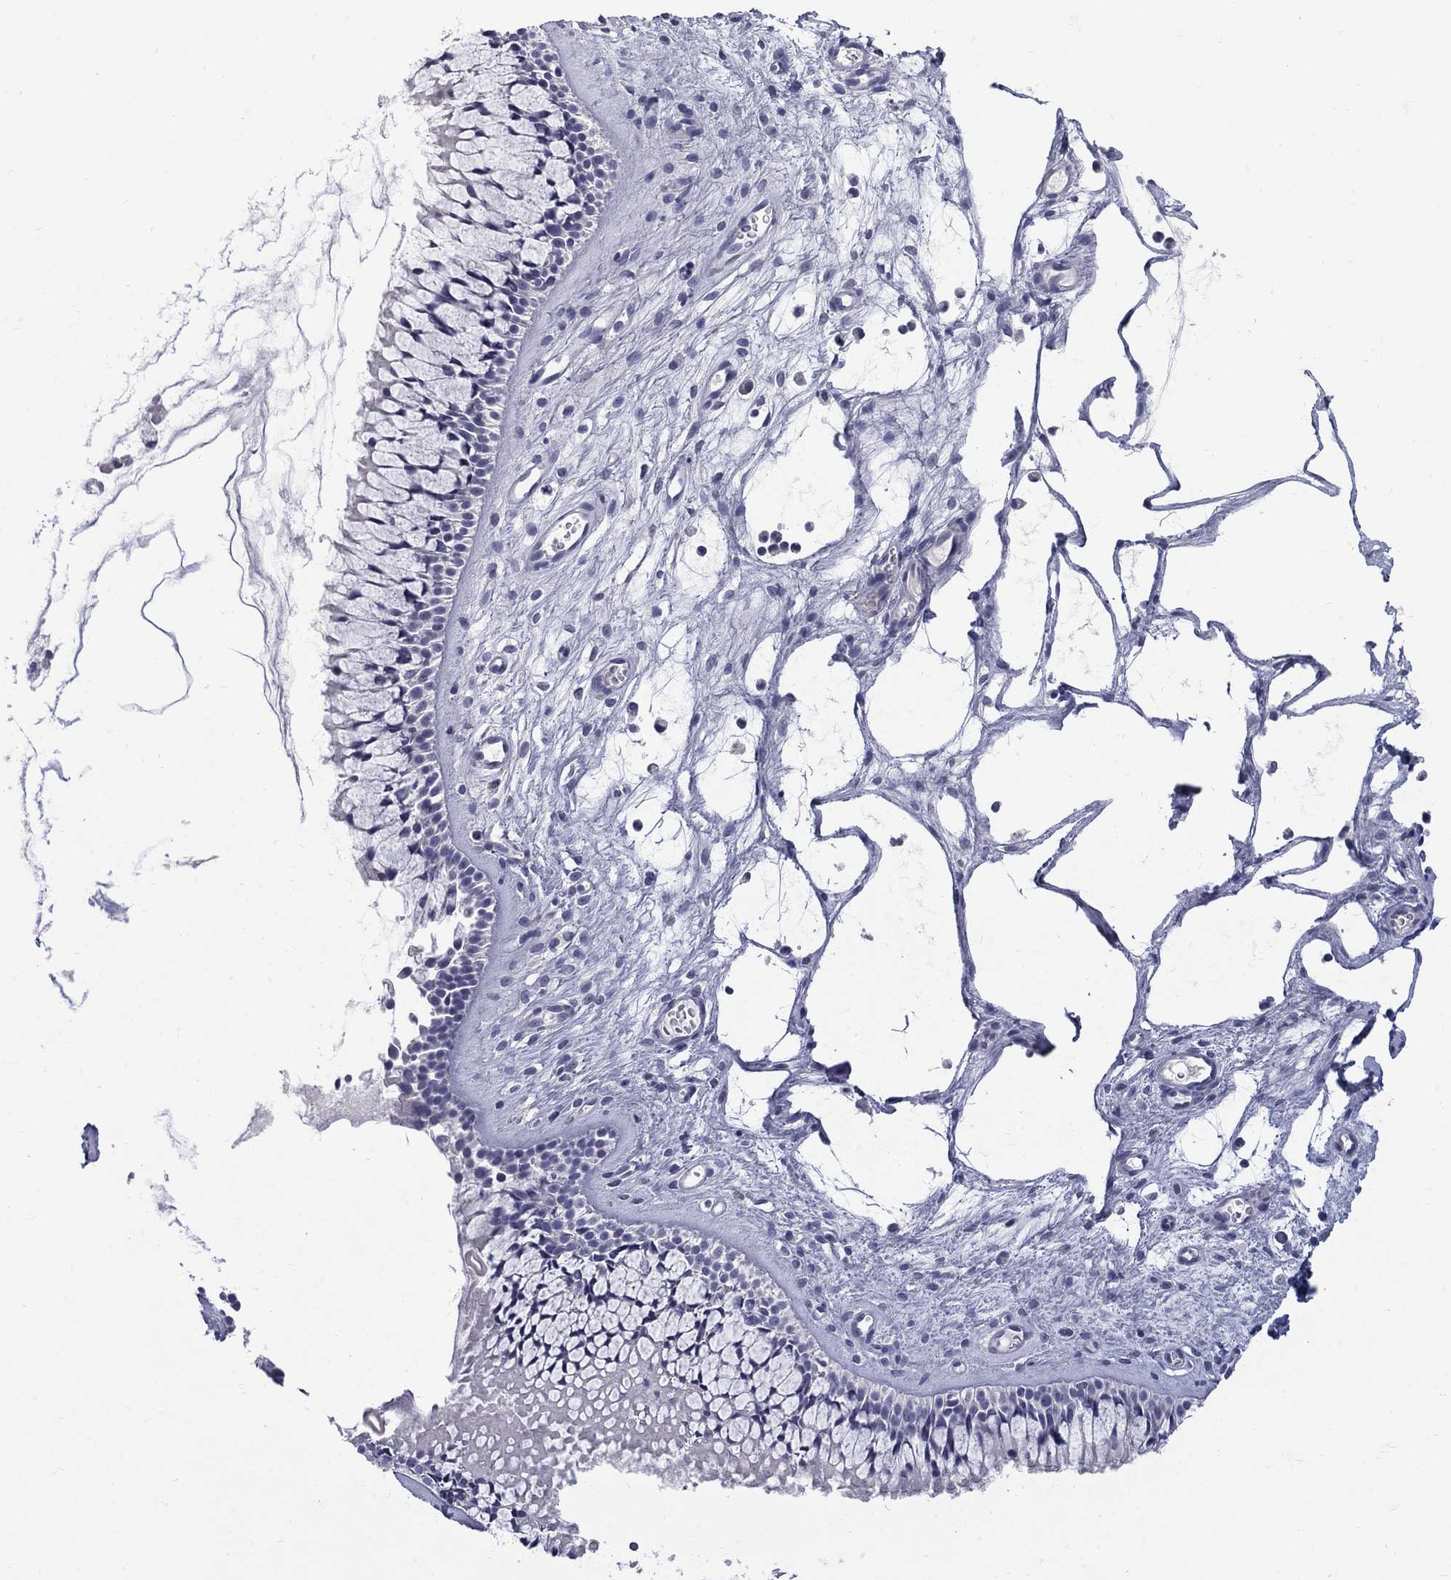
{"staining": {"intensity": "negative", "quantity": "none", "location": "none"}, "tissue": "nasopharynx", "cell_type": "Respiratory epithelial cells", "image_type": "normal", "snomed": [{"axis": "morphology", "description": "Normal tissue, NOS"}, {"axis": "topography", "description": "Nasopharynx"}], "caption": "The image exhibits no significant staining in respiratory epithelial cells of nasopharynx.", "gene": "CTNND2", "patient": {"sex": "male", "age": 51}}